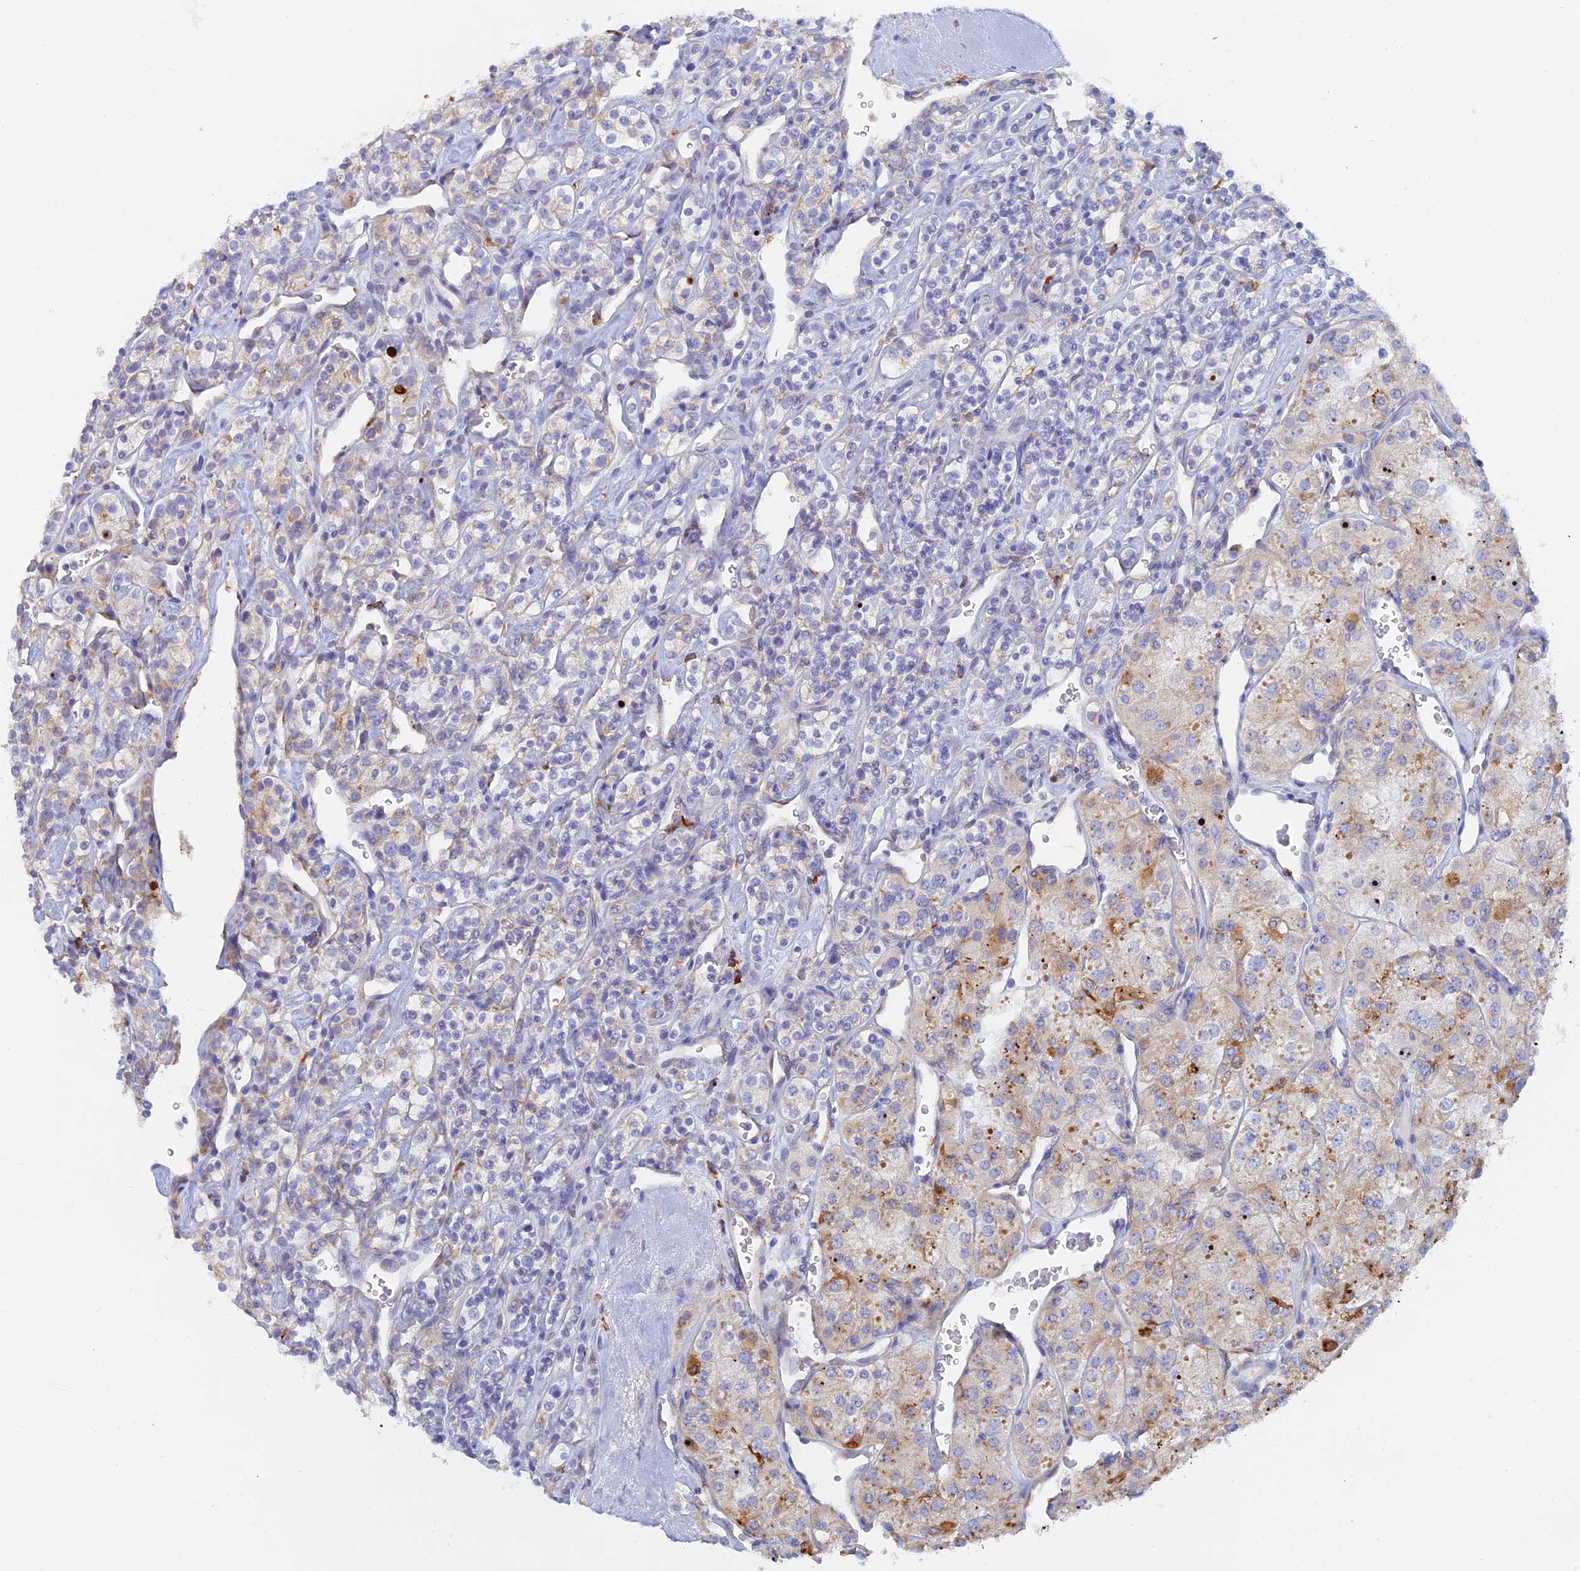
{"staining": {"intensity": "moderate", "quantity": "<25%", "location": "cytoplasmic/membranous"}, "tissue": "renal cancer", "cell_type": "Tumor cells", "image_type": "cancer", "snomed": [{"axis": "morphology", "description": "Adenocarcinoma, NOS"}, {"axis": "topography", "description": "Kidney"}], "caption": "Immunohistochemical staining of human renal cancer (adenocarcinoma) displays low levels of moderate cytoplasmic/membranous positivity in about <25% of tumor cells.", "gene": "WDR35", "patient": {"sex": "male", "age": 77}}